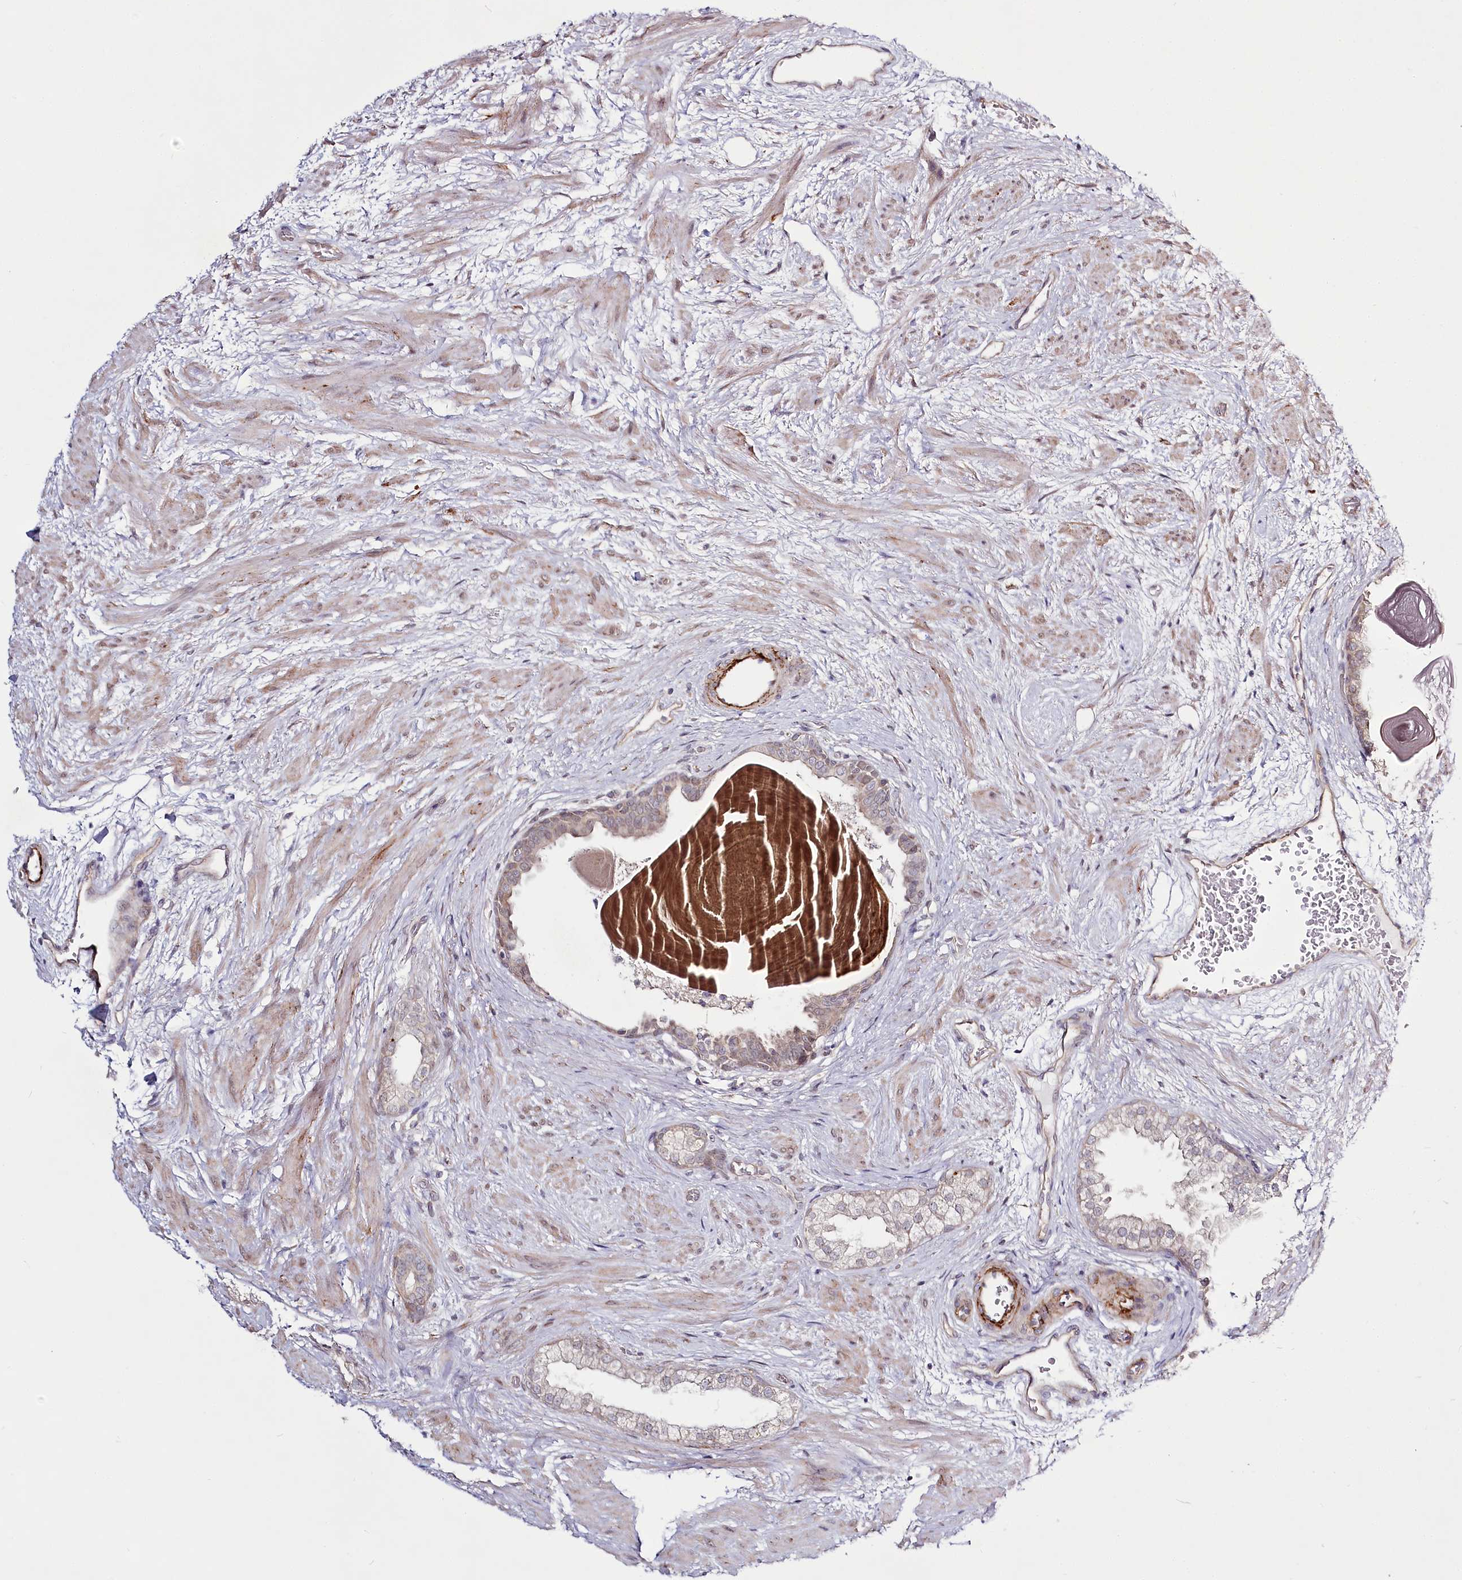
{"staining": {"intensity": "negative", "quantity": "none", "location": "none"}, "tissue": "prostate", "cell_type": "Glandular cells", "image_type": "normal", "snomed": [{"axis": "morphology", "description": "Normal tissue, NOS"}, {"axis": "topography", "description": "Prostate"}], "caption": "DAB (3,3'-diaminobenzidine) immunohistochemical staining of unremarkable human prostate shows no significant staining in glandular cells. (IHC, brightfield microscopy, high magnification).", "gene": "SPINK13", "patient": {"sex": "male", "age": 48}}